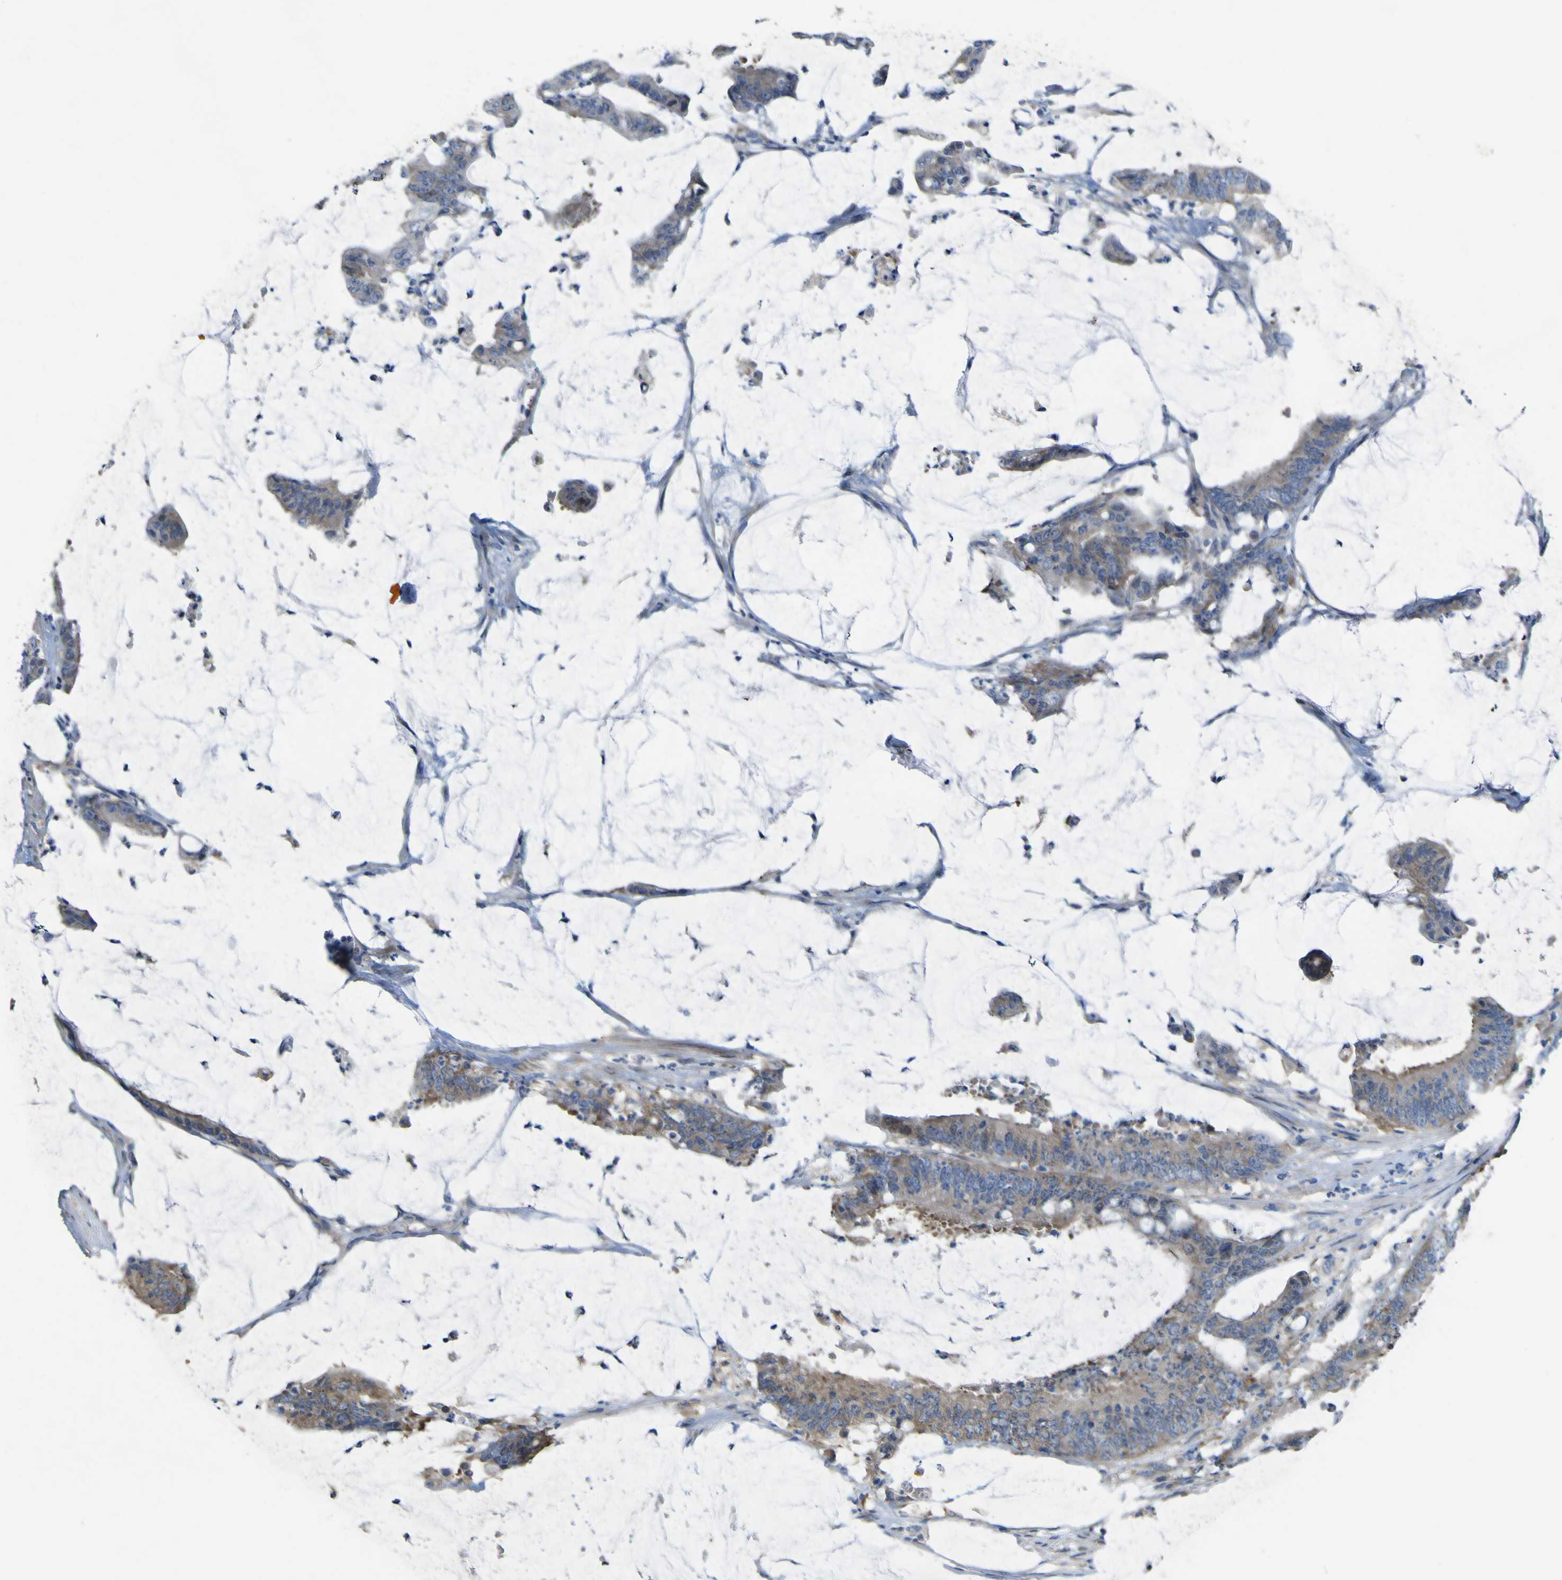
{"staining": {"intensity": "negative", "quantity": "none", "location": "none"}, "tissue": "colorectal cancer", "cell_type": "Tumor cells", "image_type": "cancer", "snomed": [{"axis": "morphology", "description": "Adenocarcinoma, NOS"}, {"axis": "topography", "description": "Rectum"}], "caption": "This is an immunohistochemistry (IHC) histopathology image of colorectal cancer (adenocarcinoma). There is no positivity in tumor cells.", "gene": "MYEOV", "patient": {"sex": "female", "age": 66}}